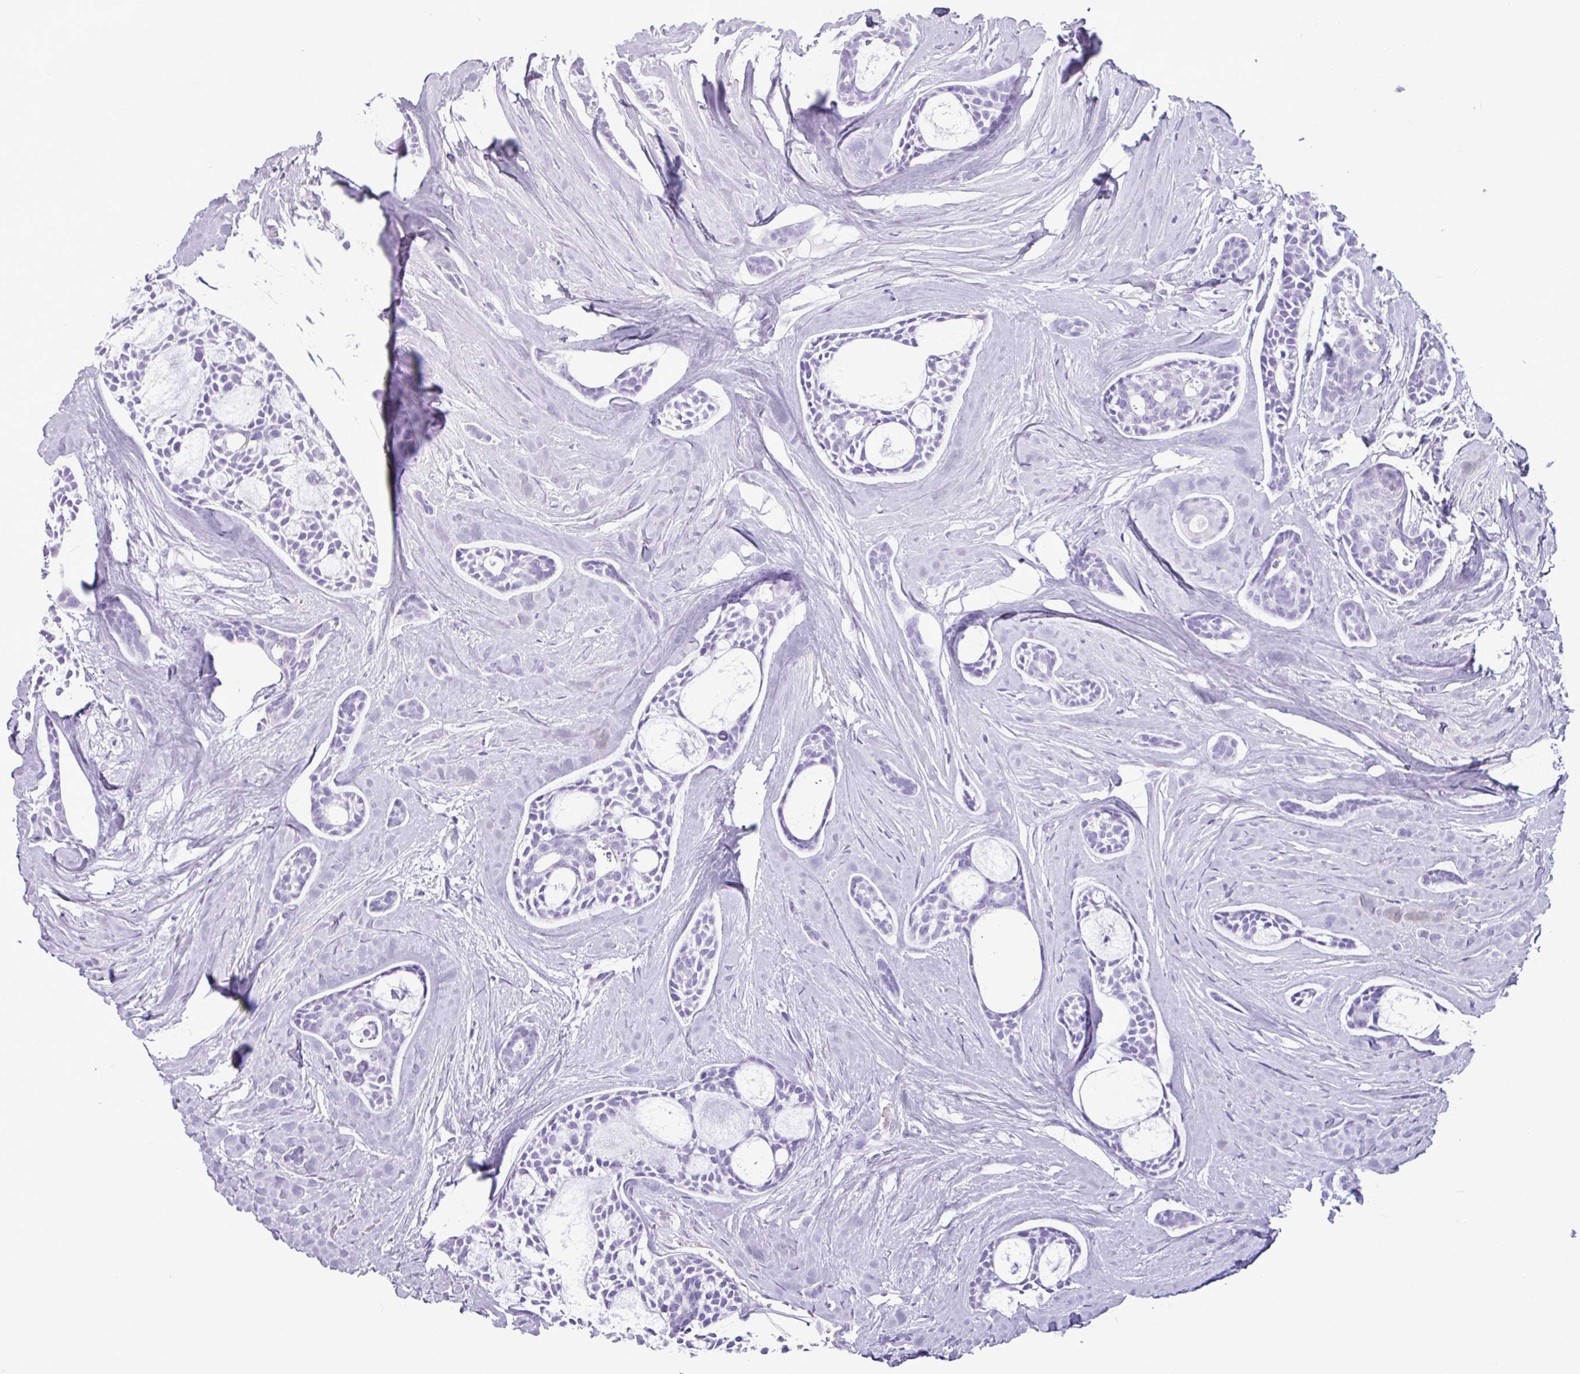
{"staining": {"intensity": "negative", "quantity": "none", "location": "none"}, "tissue": "head and neck cancer", "cell_type": "Tumor cells", "image_type": "cancer", "snomed": [{"axis": "morphology", "description": "Adenocarcinoma, NOS"}, {"axis": "topography", "description": "Subcutis"}, {"axis": "topography", "description": "Head-Neck"}], "caption": "DAB (3,3'-diaminobenzidine) immunohistochemical staining of human head and neck cancer (adenocarcinoma) demonstrates no significant positivity in tumor cells.", "gene": "AMY1B", "patient": {"sex": "female", "age": 73}}